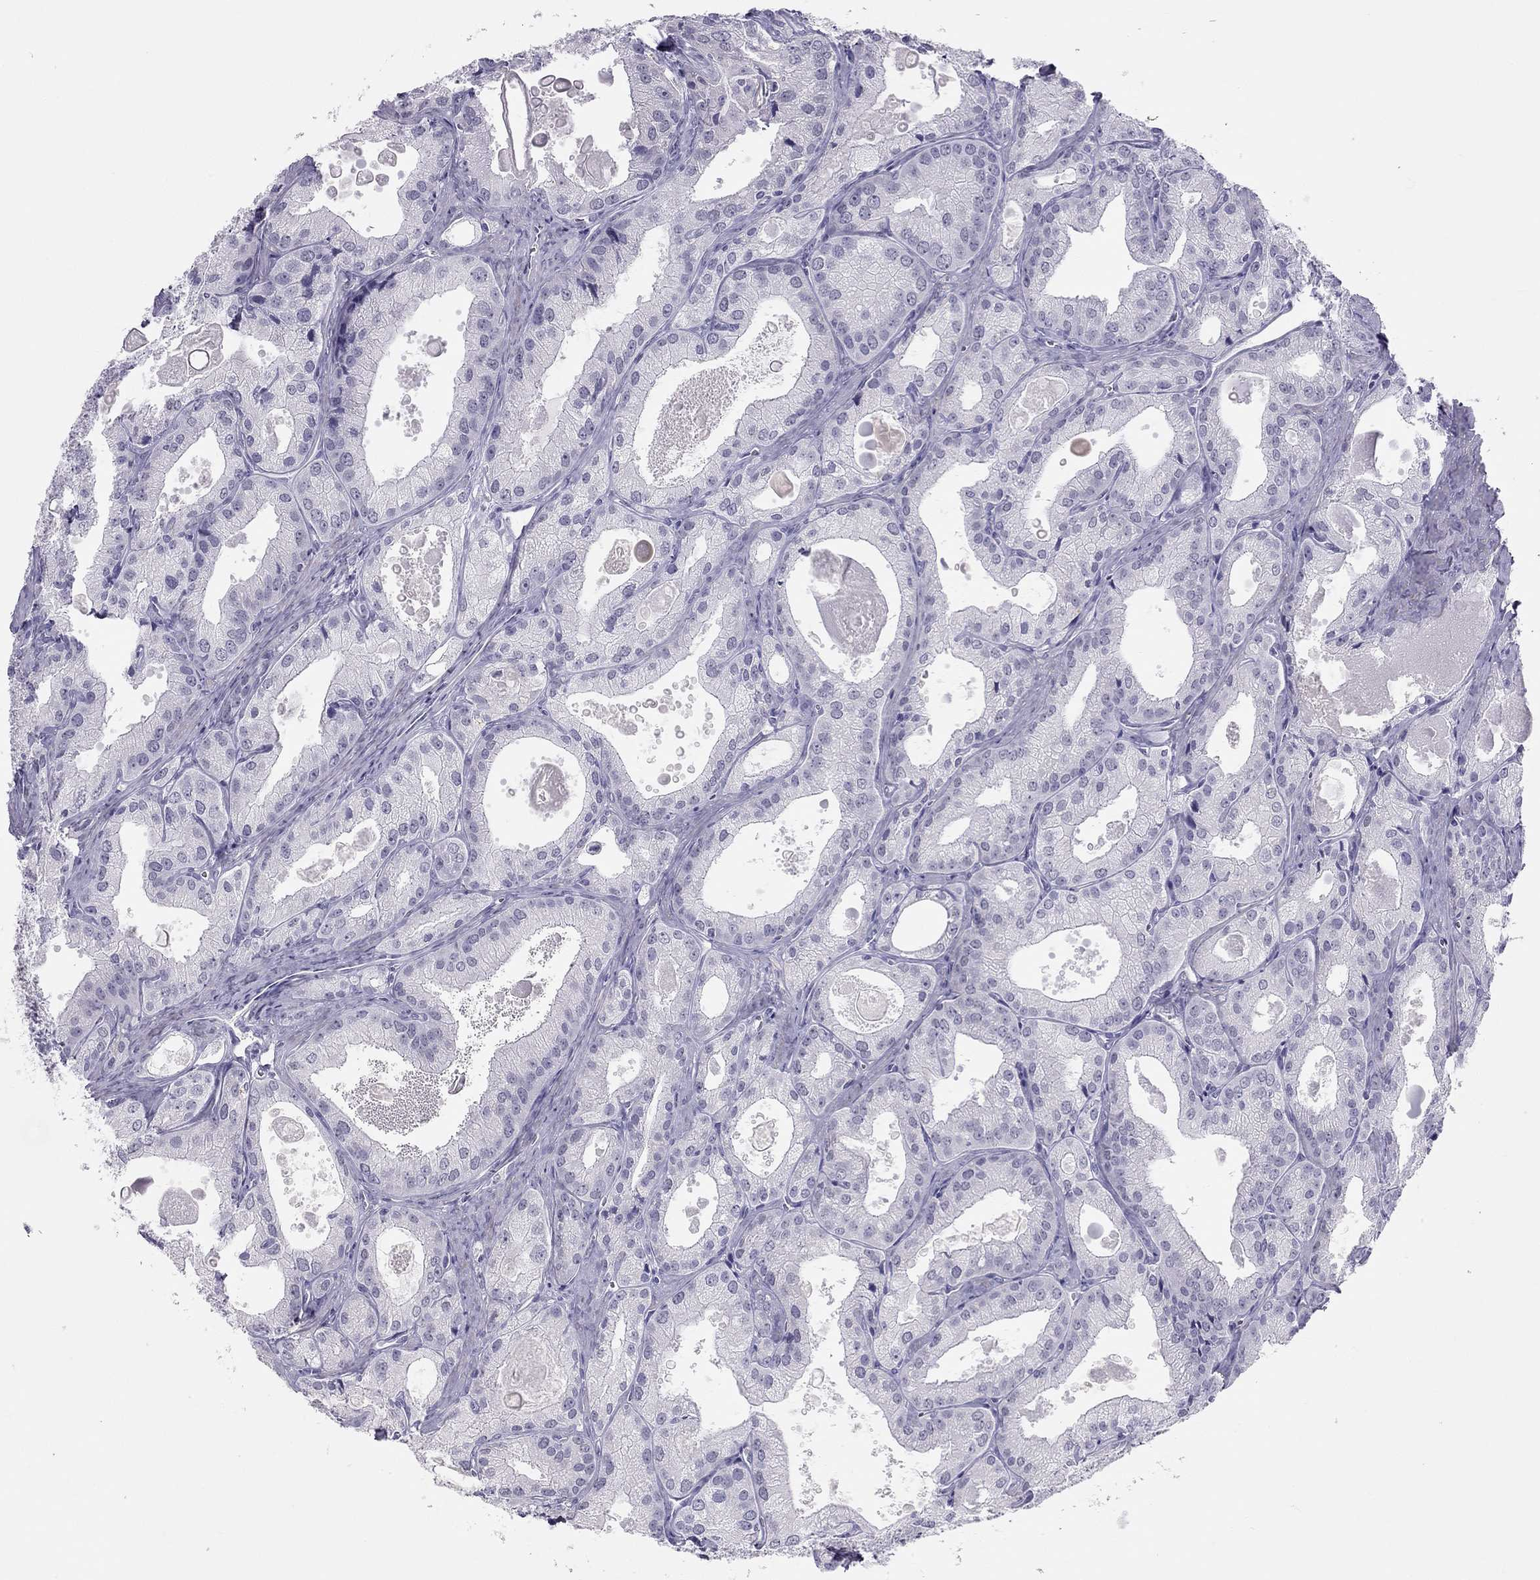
{"staining": {"intensity": "negative", "quantity": "none", "location": "none"}, "tissue": "prostate cancer", "cell_type": "Tumor cells", "image_type": "cancer", "snomed": [{"axis": "morphology", "description": "Adenocarcinoma, NOS"}, {"axis": "morphology", "description": "Adenocarcinoma, High grade"}, {"axis": "topography", "description": "Prostate"}], "caption": "High power microscopy image of an immunohistochemistry (IHC) micrograph of prostate cancer, revealing no significant expression in tumor cells.", "gene": "SPATA12", "patient": {"sex": "male", "age": 70}}